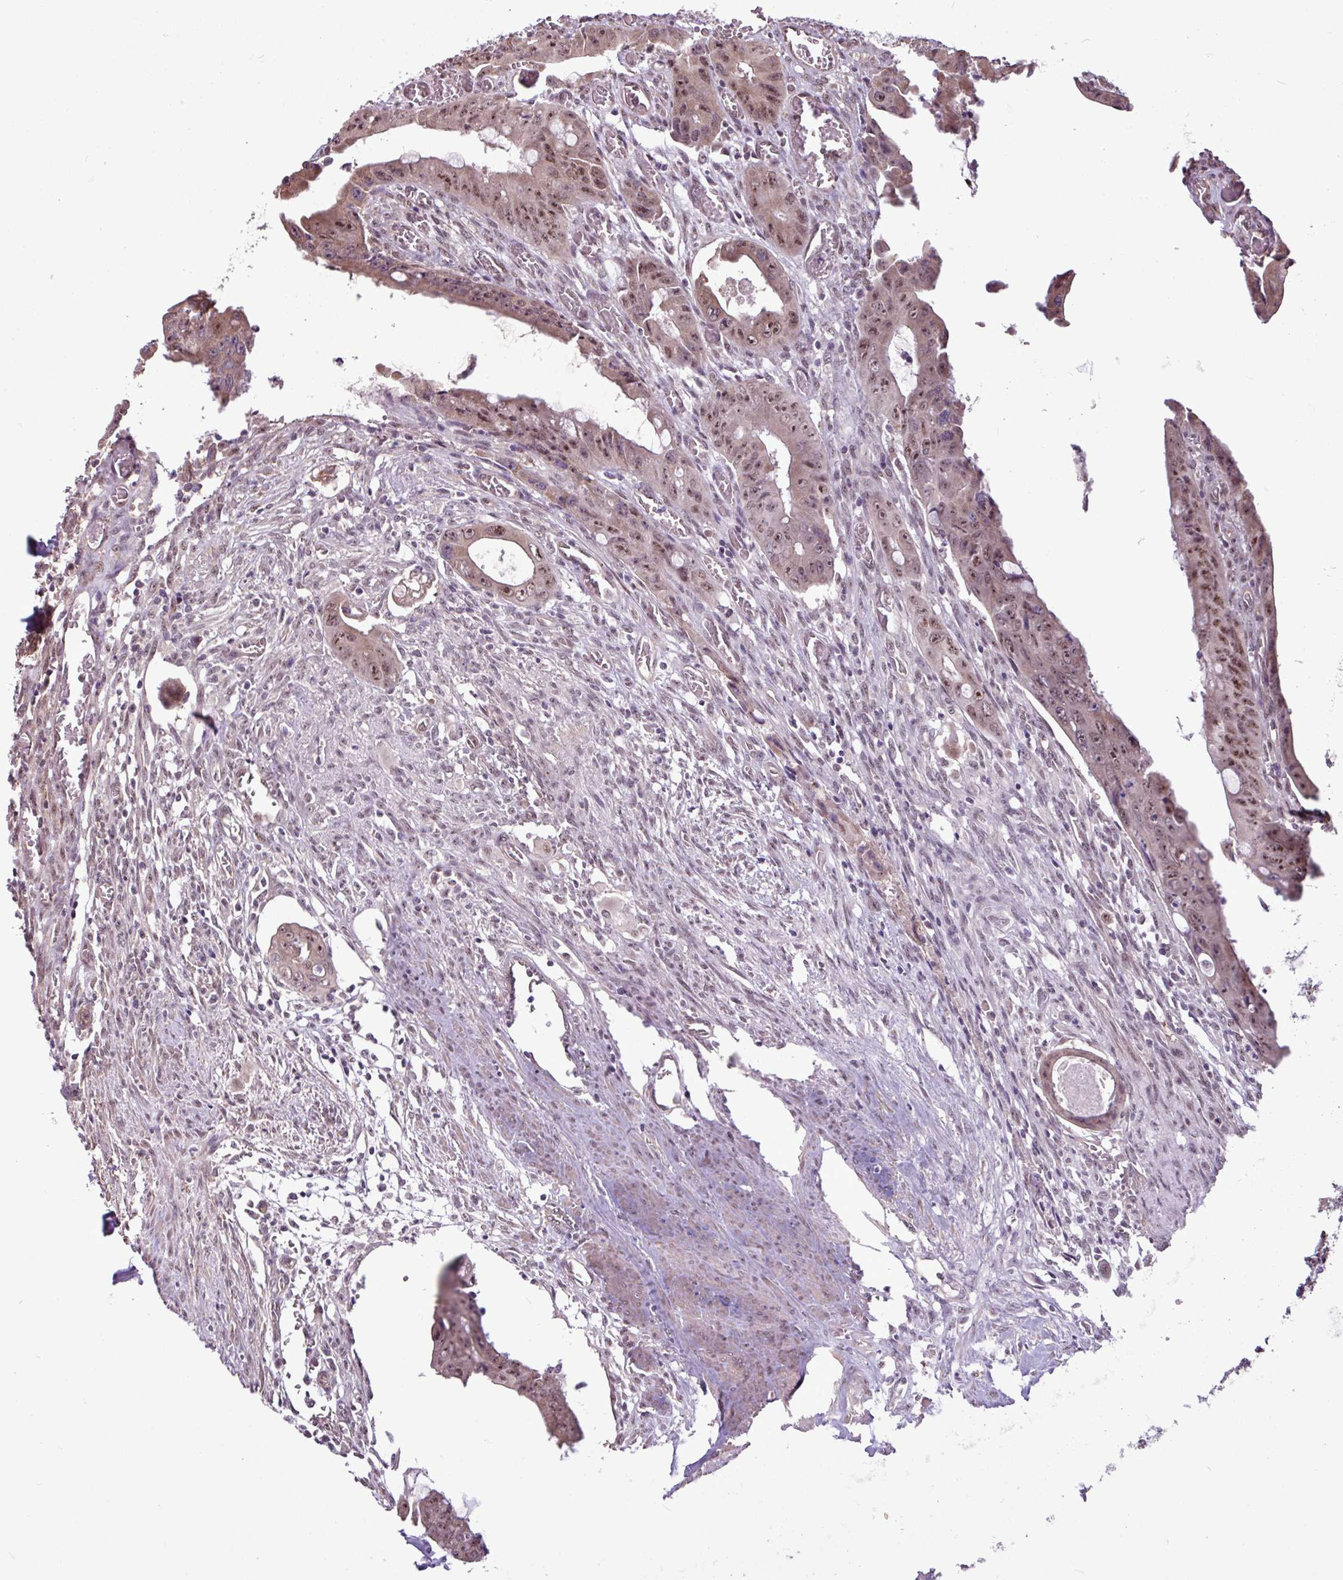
{"staining": {"intensity": "moderate", "quantity": ">75%", "location": "nuclear"}, "tissue": "colorectal cancer", "cell_type": "Tumor cells", "image_type": "cancer", "snomed": [{"axis": "morphology", "description": "Adenocarcinoma, NOS"}, {"axis": "topography", "description": "Rectum"}], "caption": "Immunohistochemistry (DAB) staining of human colorectal adenocarcinoma shows moderate nuclear protein expression in about >75% of tumor cells.", "gene": "UTP18", "patient": {"sex": "male", "age": 78}}